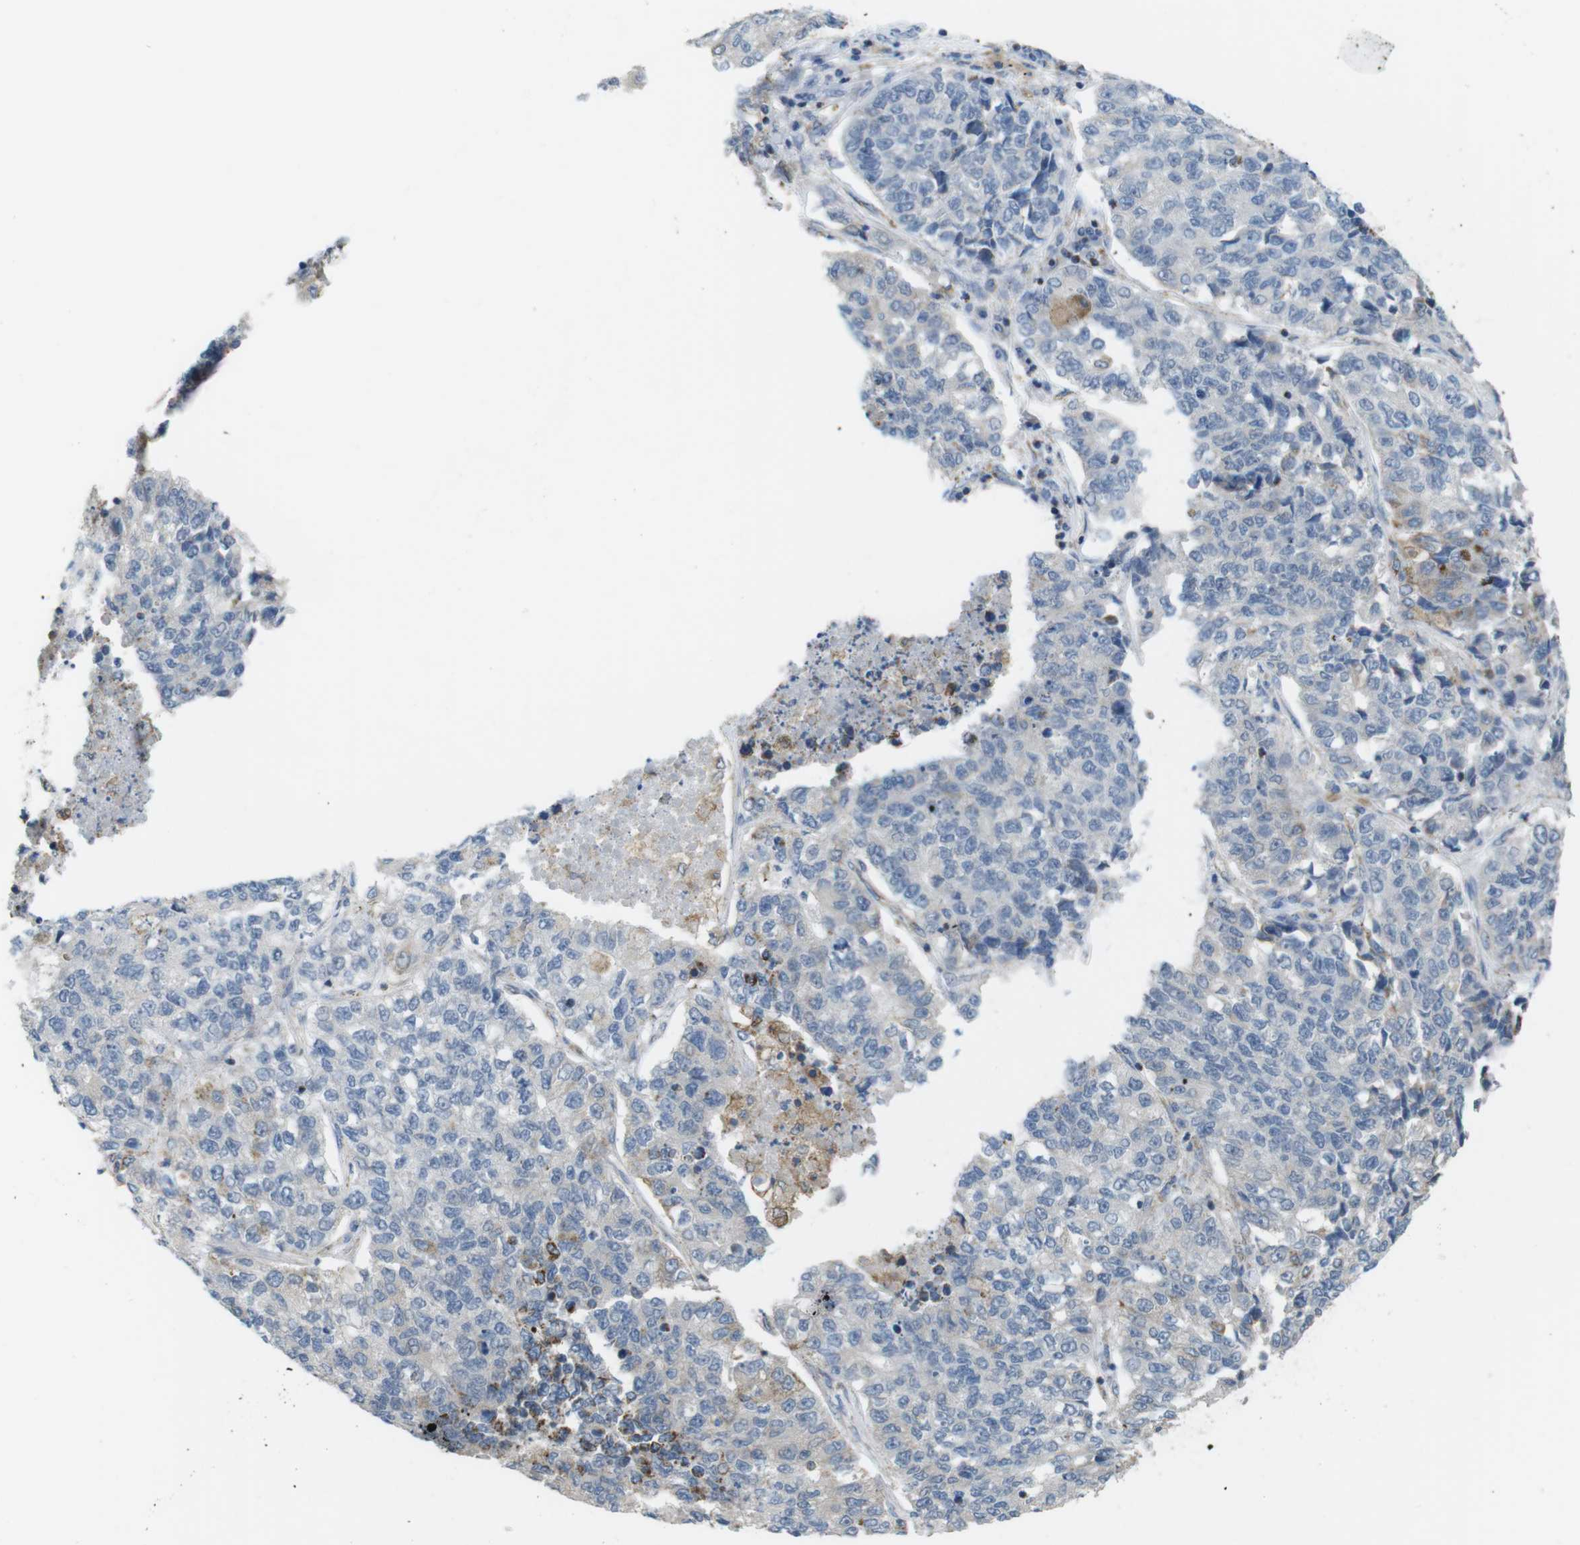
{"staining": {"intensity": "negative", "quantity": "none", "location": "none"}, "tissue": "lung cancer", "cell_type": "Tumor cells", "image_type": "cancer", "snomed": [{"axis": "morphology", "description": "Adenocarcinoma, NOS"}, {"axis": "topography", "description": "Lung"}], "caption": "Human lung cancer stained for a protein using immunohistochemistry (IHC) reveals no expression in tumor cells.", "gene": "GRIK2", "patient": {"sex": "male", "age": 49}}